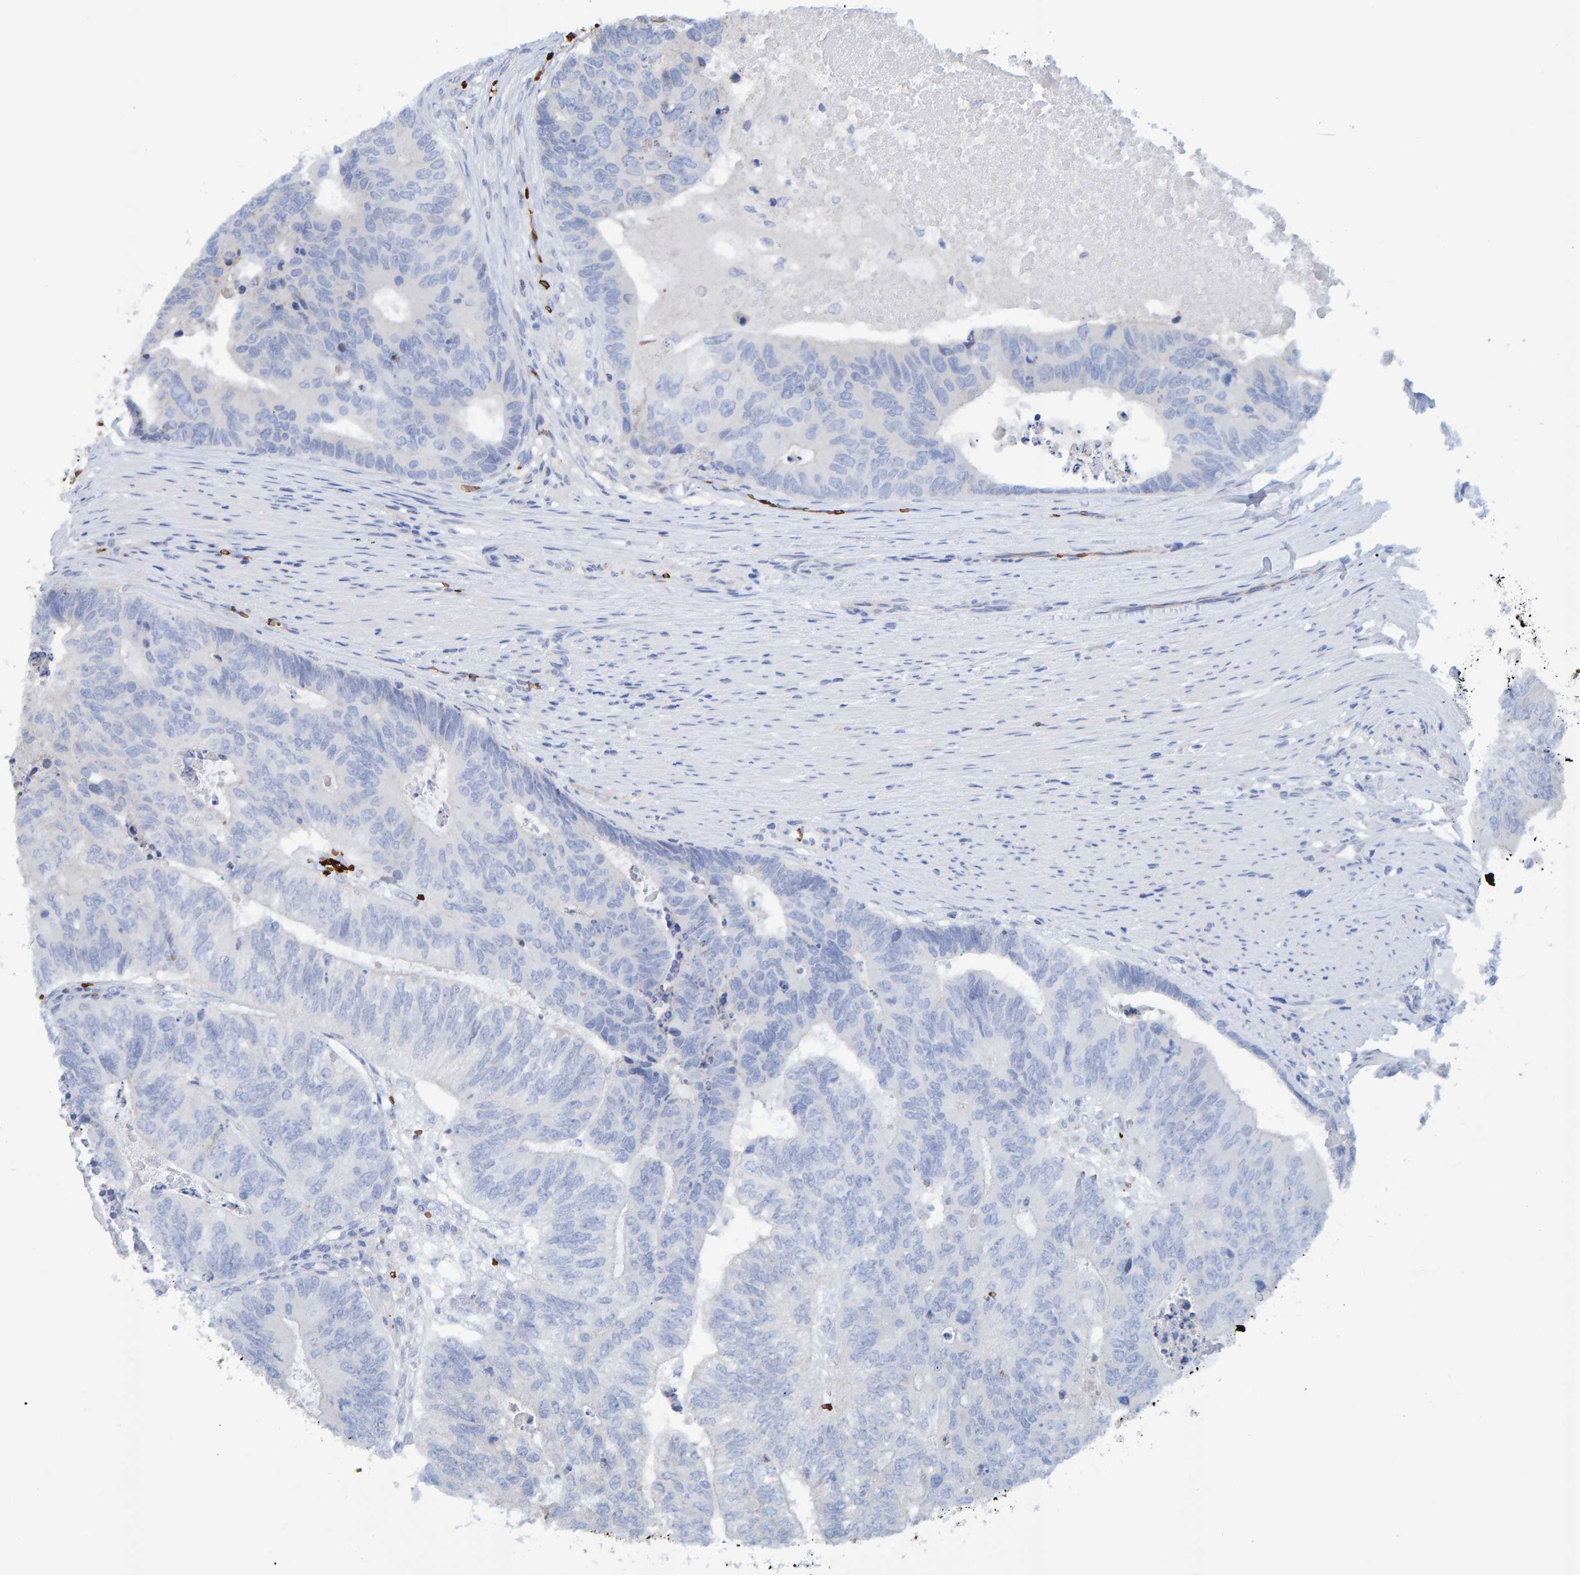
{"staining": {"intensity": "negative", "quantity": "none", "location": "none"}, "tissue": "colorectal cancer", "cell_type": "Tumor cells", "image_type": "cancer", "snomed": [{"axis": "morphology", "description": "Adenocarcinoma, NOS"}, {"axis": "topography", "description": "Colon"}], "caption": "This is a photomicrograph of IHC staining of colorectal cancer (adenocarcinoma), which shows no expression in tumor cells. (DAB (3,3'-diaminobenzidine) immunohistochemistry, high magnification).", "gene": "VPS9D1", "patient": {"sex": "female", "age": 67}}